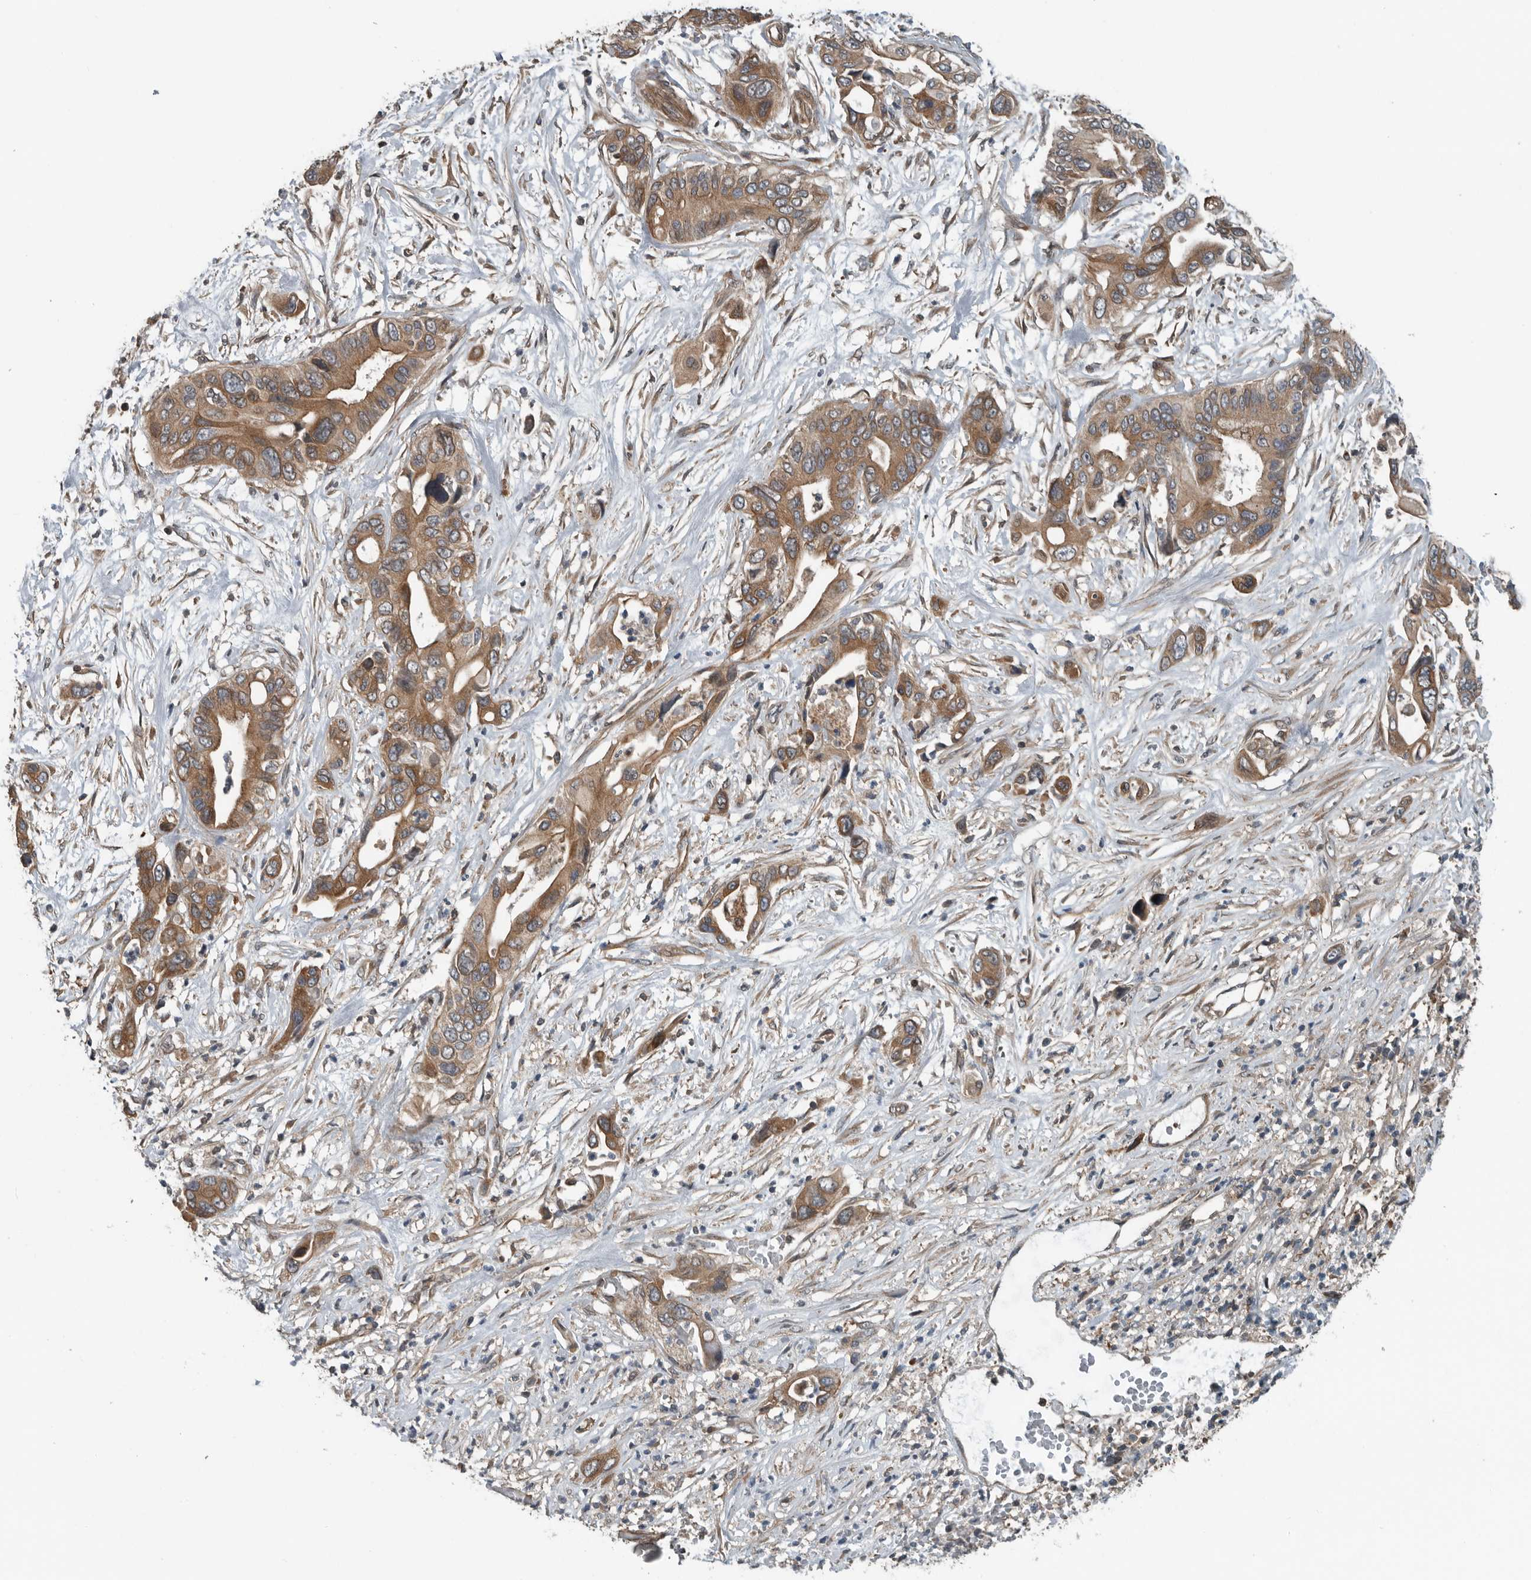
{"staining": {"intensity": "moderate", "quantity": ">75%", "location": "cytoplasmic/membranous"}, "tissue": "pancreatic cancer", "cell_type": "Tumor cells", "image_type": "cancer", "snomed": [{"axis": "morphology", "description": "Adenocarcinoma, NOS"}, {"axis": "topography", "description": "Pancreas"}], "caption": "DAB (3,3'-diaminobenzidine) immunohistochemical staining of pancreatic cancer exhibits moderate cytoplasmic/membranous protein staining in approximately >75% of tumor cells.", "gene": "AMFR", "patient": {"sex": "male", "age": 66}}